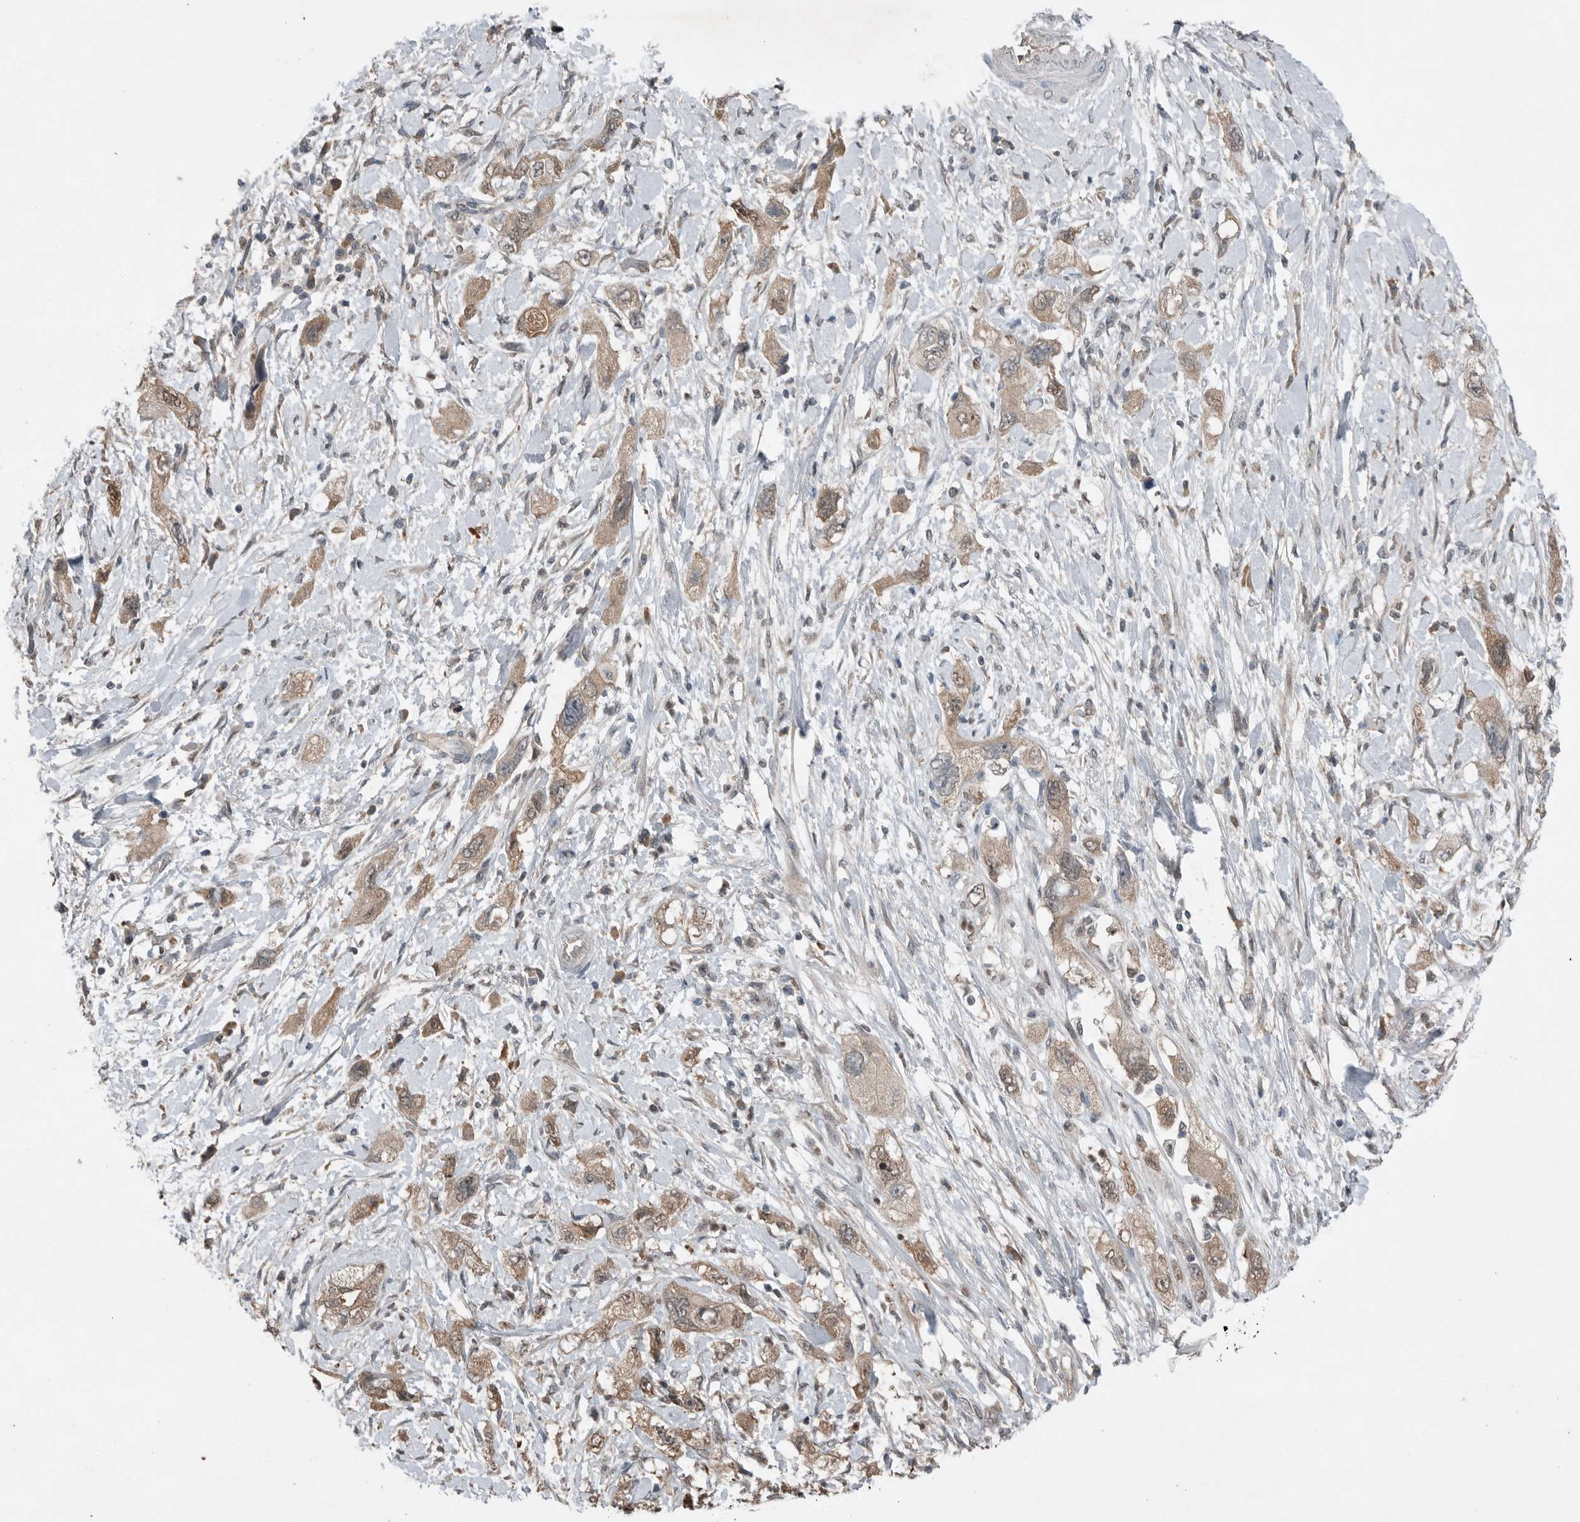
{"staining": {"intensity": "weak", "quantity": ">75%", "location": "cytoplasmic/membranous"}, "tissue": "pancreatic cancer", "cell_type": "Tumor cells", "image_type": "cancer", "snomed": [{"axis": "morphology", "description": "Adenocarcinoma, NOS"}, {"axis": "topography", "description": "Pancreas"}], "caption": "Pancreatic cancer (adenocarcinoma) was stained to show a protein in brown. There is low levels of weak cytoplasmic/membranous staining in approximately >75% of tumor cells.", "gene": "MFAP3L", "patient": {"sex": "female", "age": 73}}